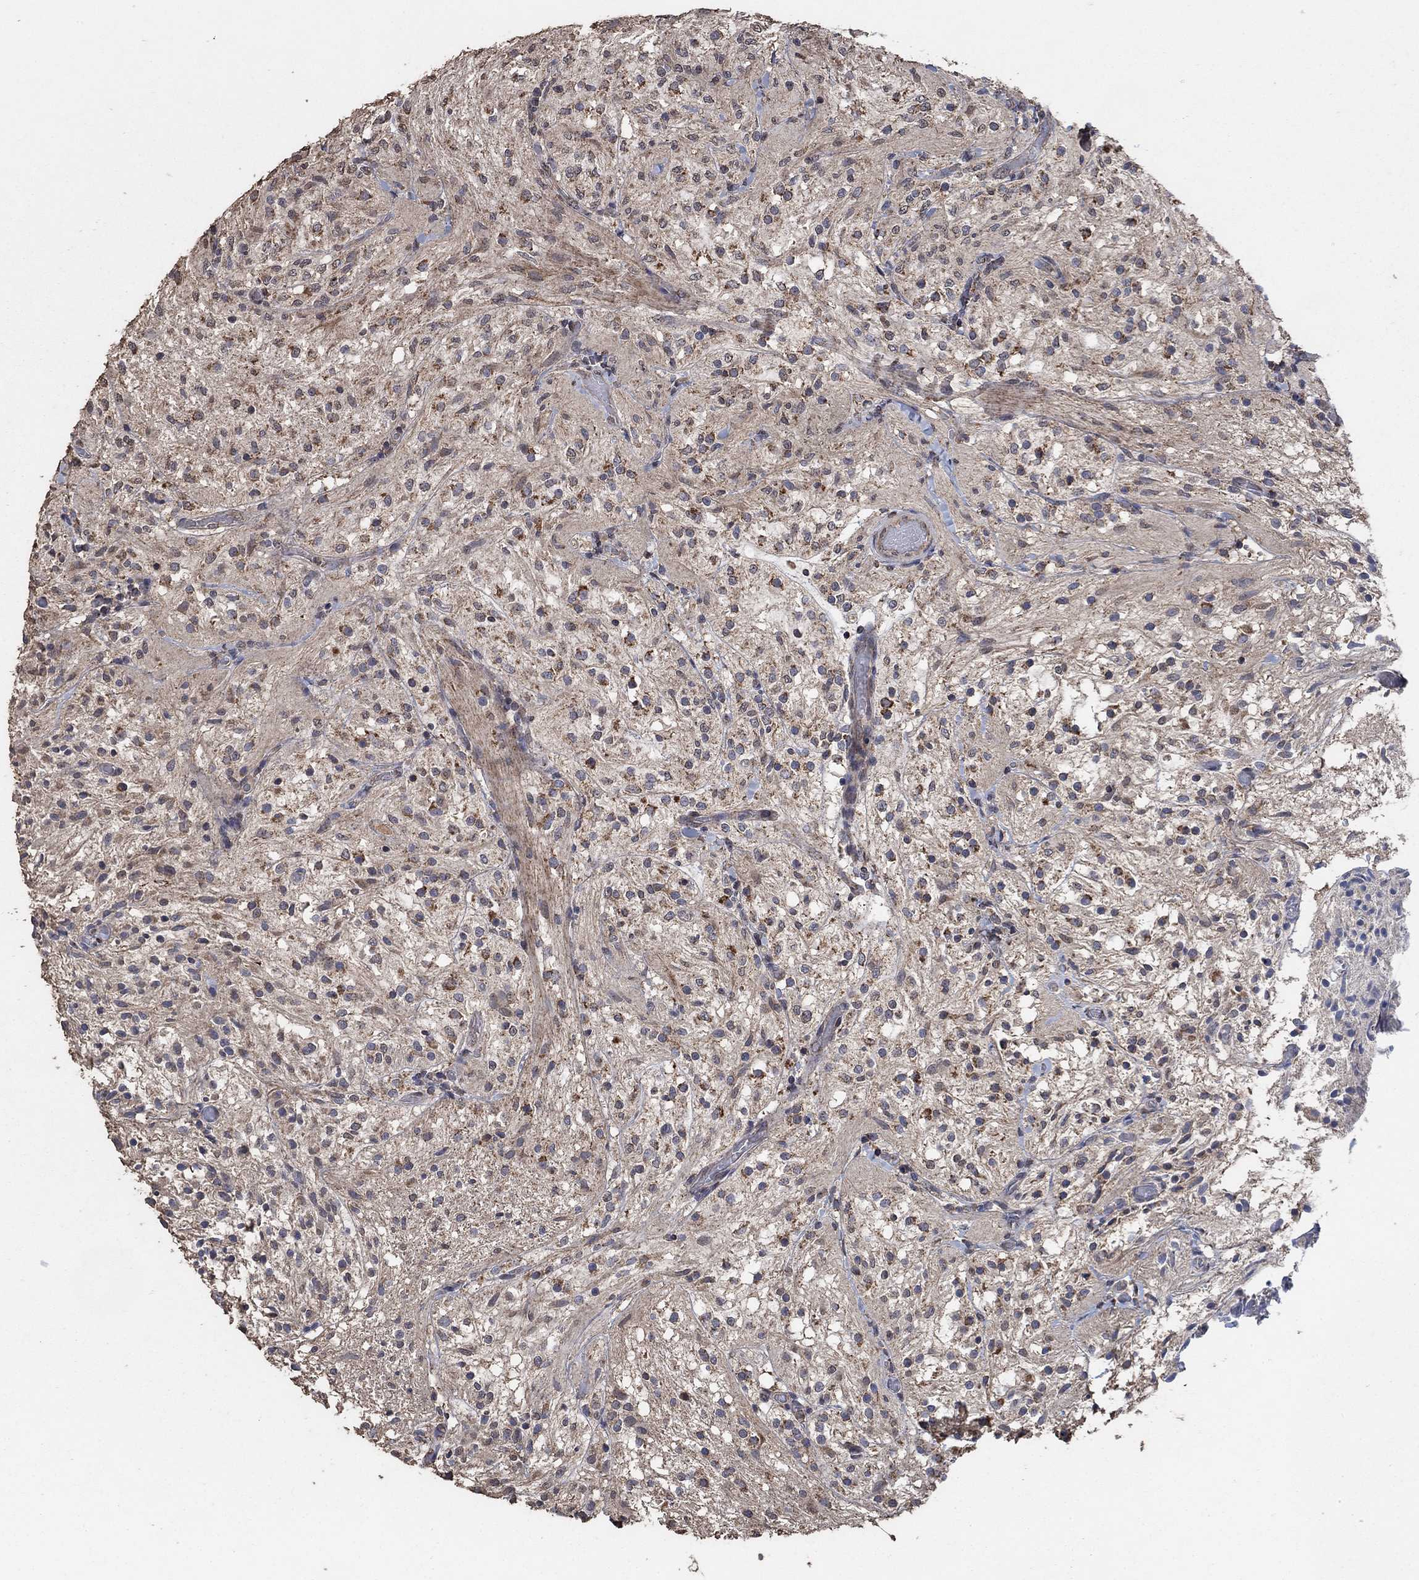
{"staining": {"intensity": "strong", "quantity": "<25%", "location": "cytoplasmic/membranous"}, "tissue": "glioma", "cell_type": "Tumor cells", "image_type": "cancer", "snomed": [{"axis": "morphology", "description": "Glioma, malignant, Low grade"}, {"axis": "topography", "description": "Brain"}], "caption": "This image reveals low-grade glioma (malignant) stained with IHC to label a protein in brown. The cytoplasmic/membranous of tumor cells show strong positivity for the protein. Nuclei are counter-stained blue.", "gene": "MRPS24", "patient": {"sex": "male", "age": 3}}